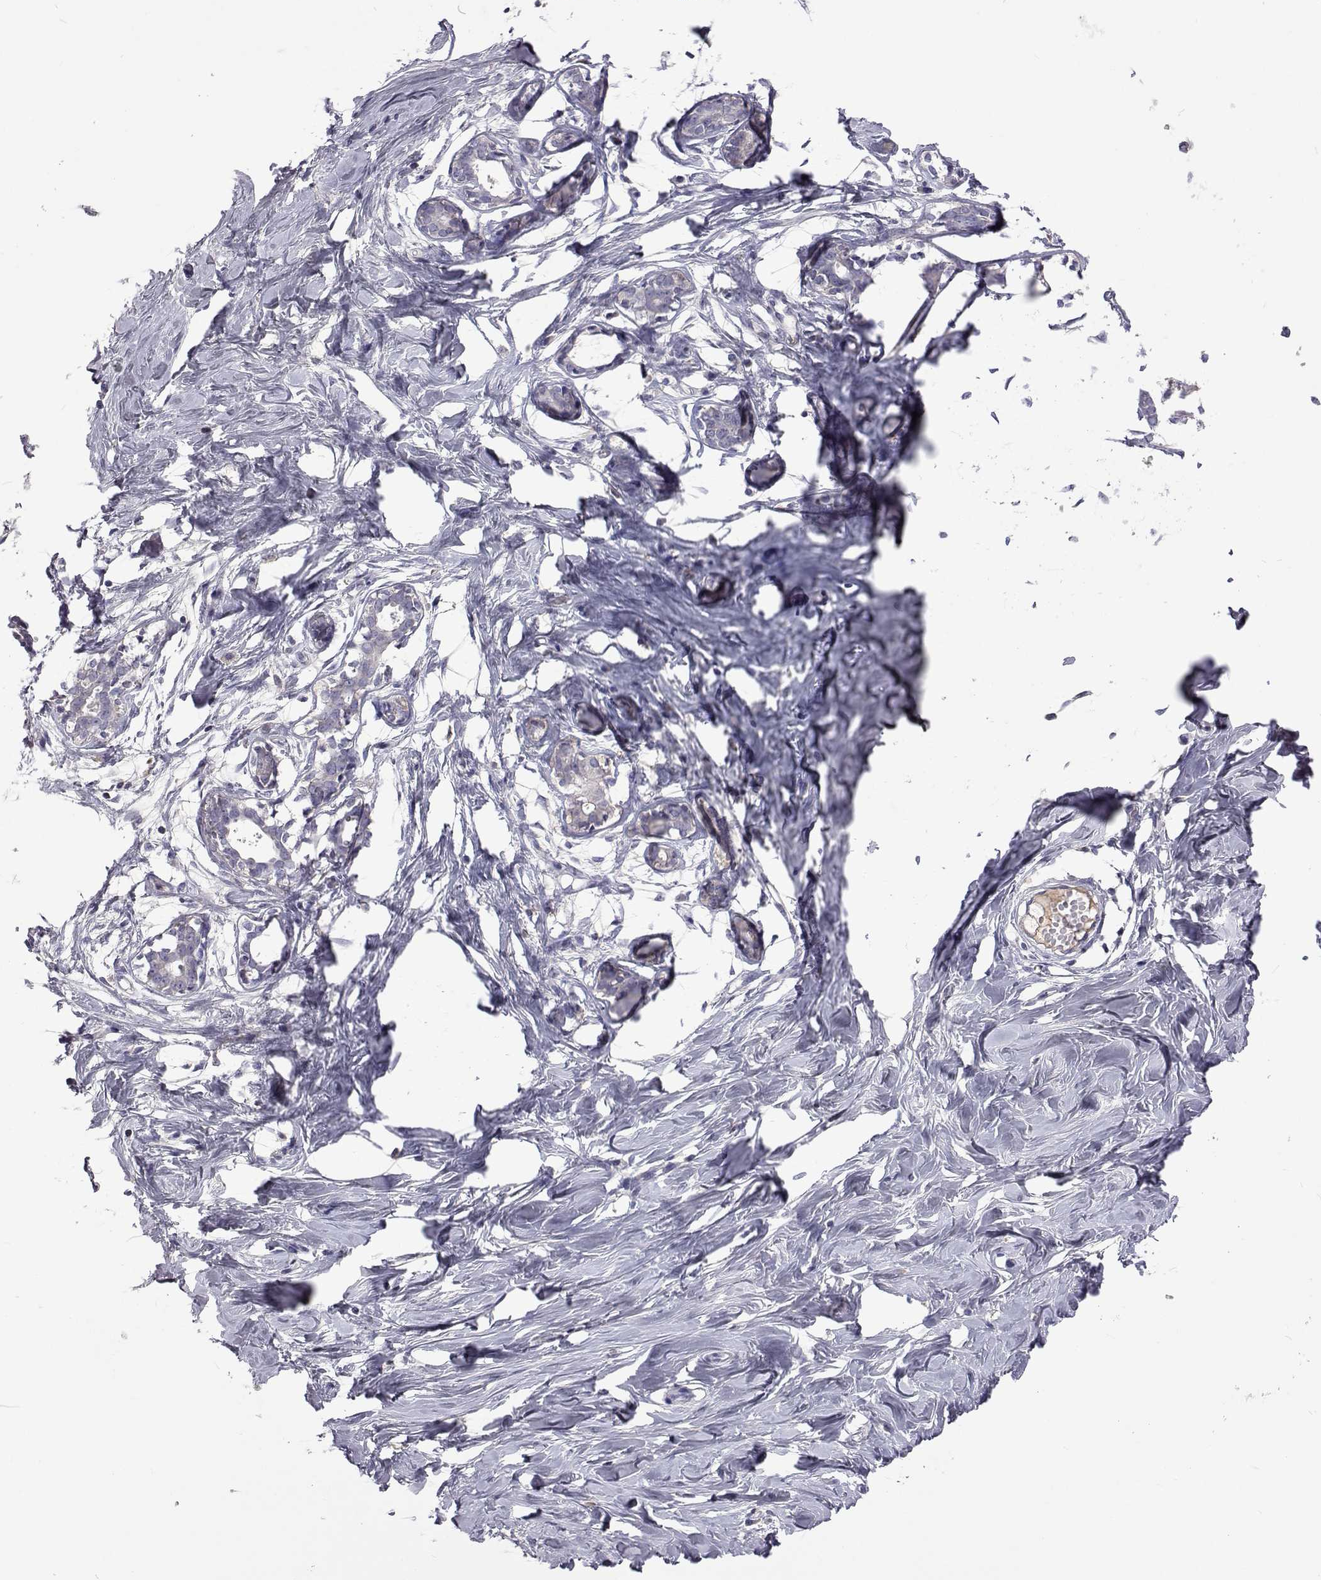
{"staining": {"intensity": "negative", "quantity": "none", "location": "none"}, "tissue": "breast", "cell_type": "Adipocytes", "image_type": "normal", "snomed": [{"axis": "morphology", "description": "Normal tissue, NOS"}, {"axis": "topography", "description": "Breast"}], "caption": "Immunohistochemistry image of normal breast: human breast stained with DAB (3,3'-diaminobenzidine) reveals no significant protein positivity in adipocytes.", "gene": "TCF15", "patient": {"sex": "female", "age": 27}}